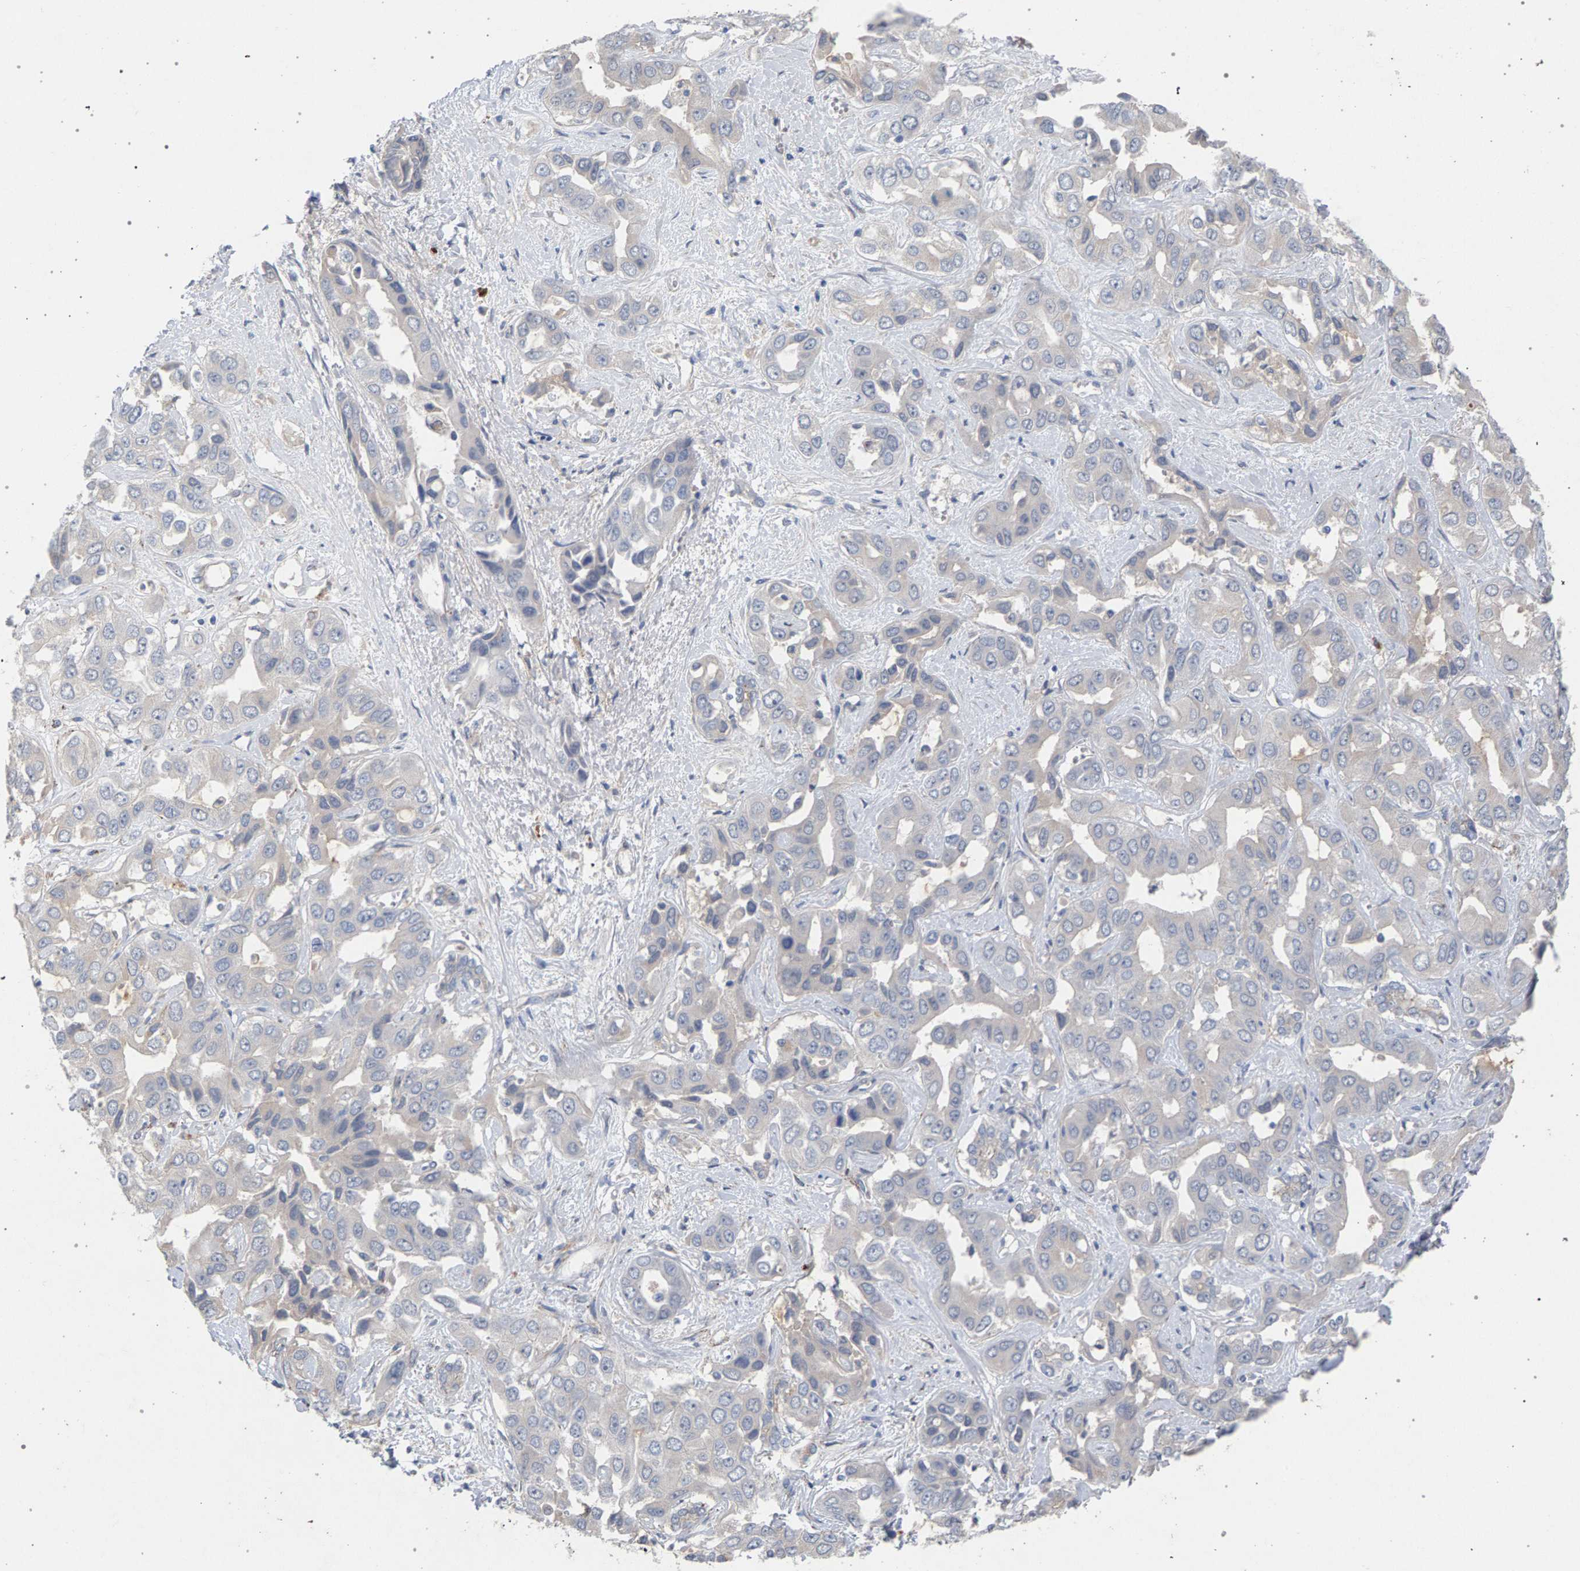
{"staining": {"intensity": "negative", "quantity": "none", "location": "none"}, "tissue": "liver cancer", "cell_type": "Tumor cells", "image_type": "cancer", "snomed": [{"axis": "morphology", "description": "Cholangiocarcinoma"}, {"axis": "topography", "description": "Liver"}], "caption": "A photomicrograph of human liver cholangiocarcinoma is negative for staining in tumor cells. The staining is performed using DAB (3,3'-diaminobenzidine) brown chromogen with nuclei counter-stained in using hematoxylin.", "gene": "MAMDC2", "patient": {"sex": "female", "age": 52}}